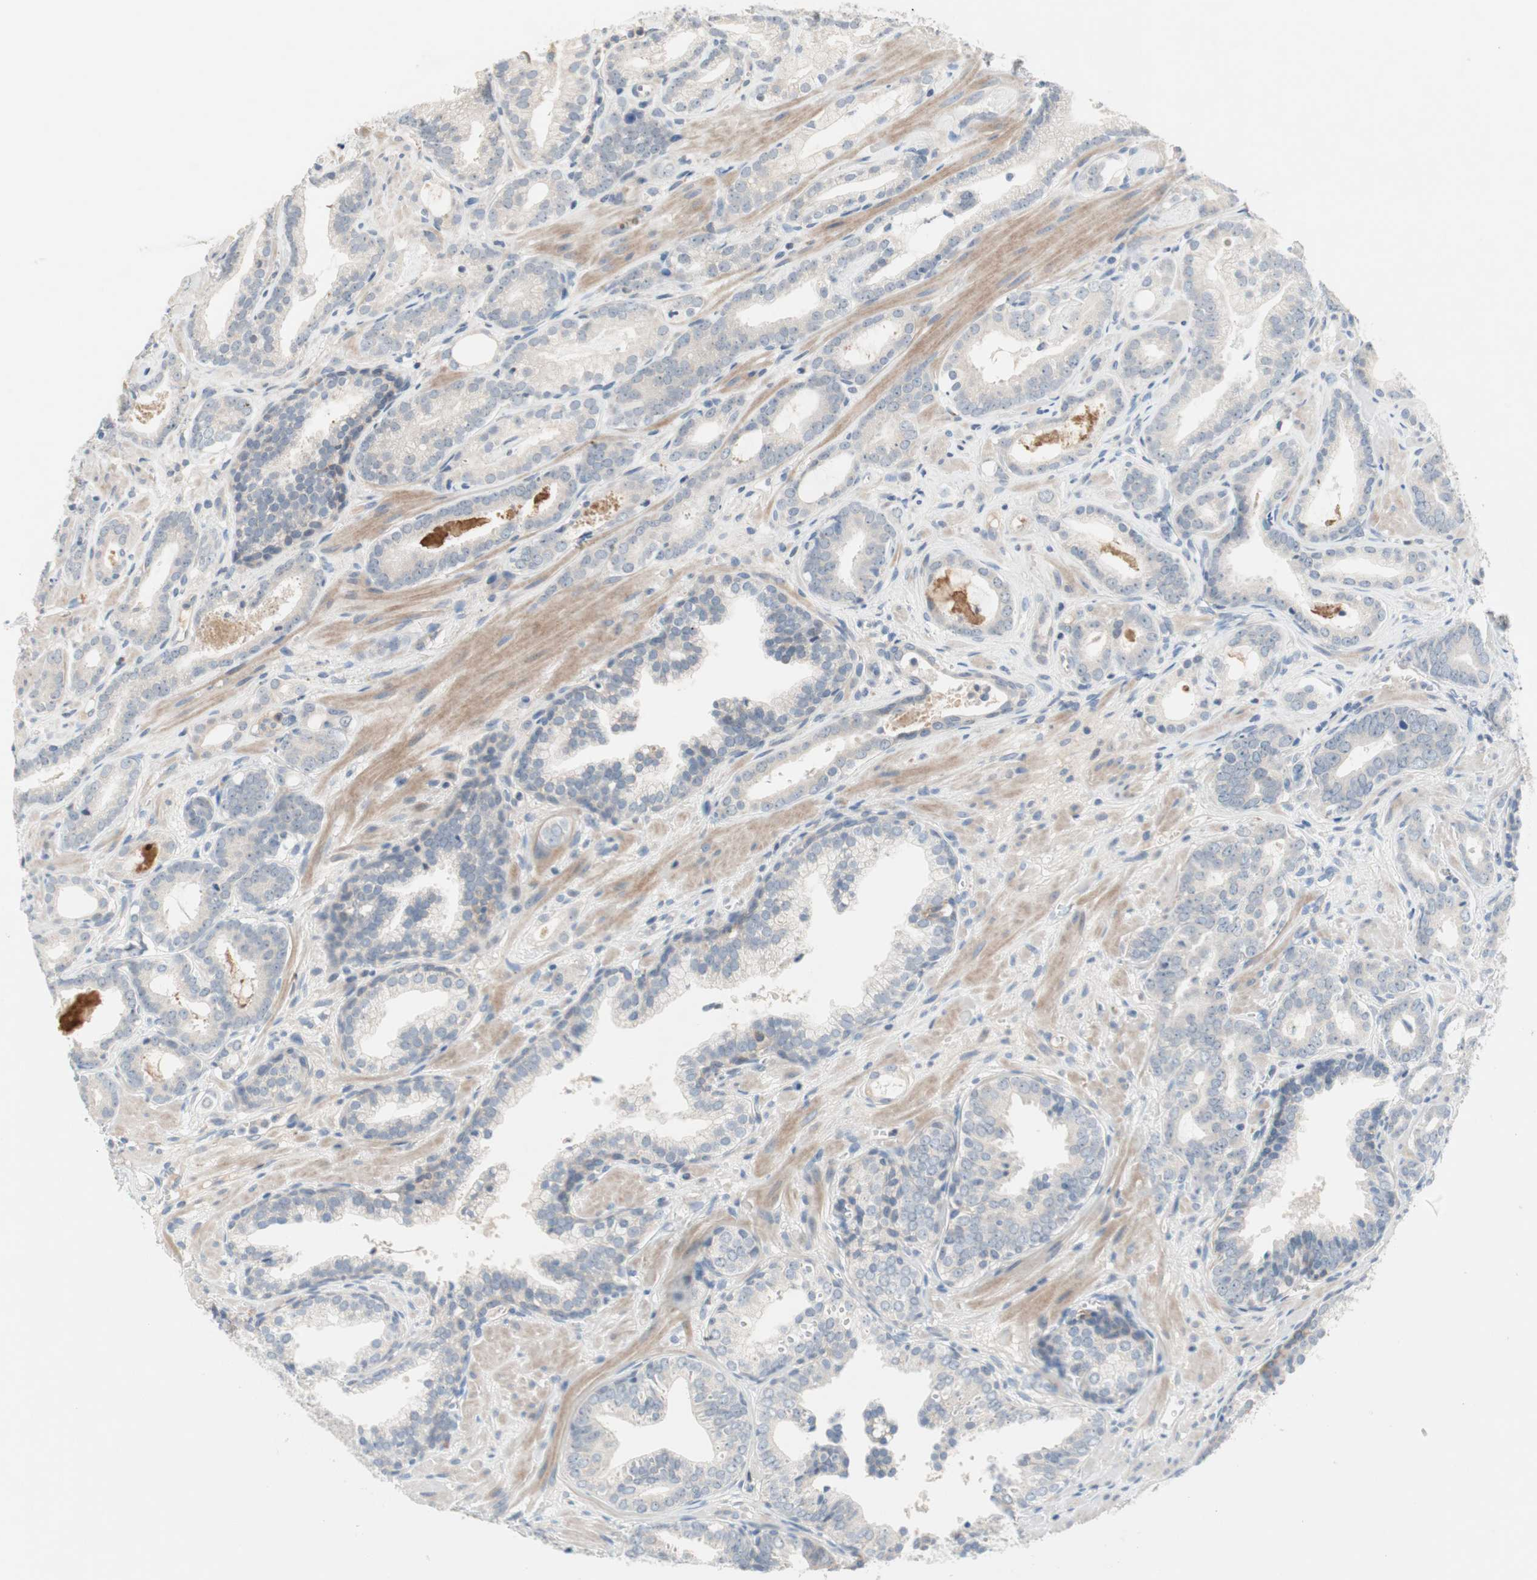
{"staining": {"intensity": "weak", "quantity": "<25%", "location": "cytoplasmic/membranous"}, "tissue": "prostate cancer", "cell_type": "Tumor cells", "image_type": "cancer", "snomed": [{"axis": "morphology", "description": "Adenocarcinoma, Low grade"}, {"axis": "topography", "description": "Prostate"}], "caption": "This is an IHC image of human prostate cancer. There is no expression in tumor cells.", "gene": "PDZK1", "patient": {"sex": "male", "age": 57}}